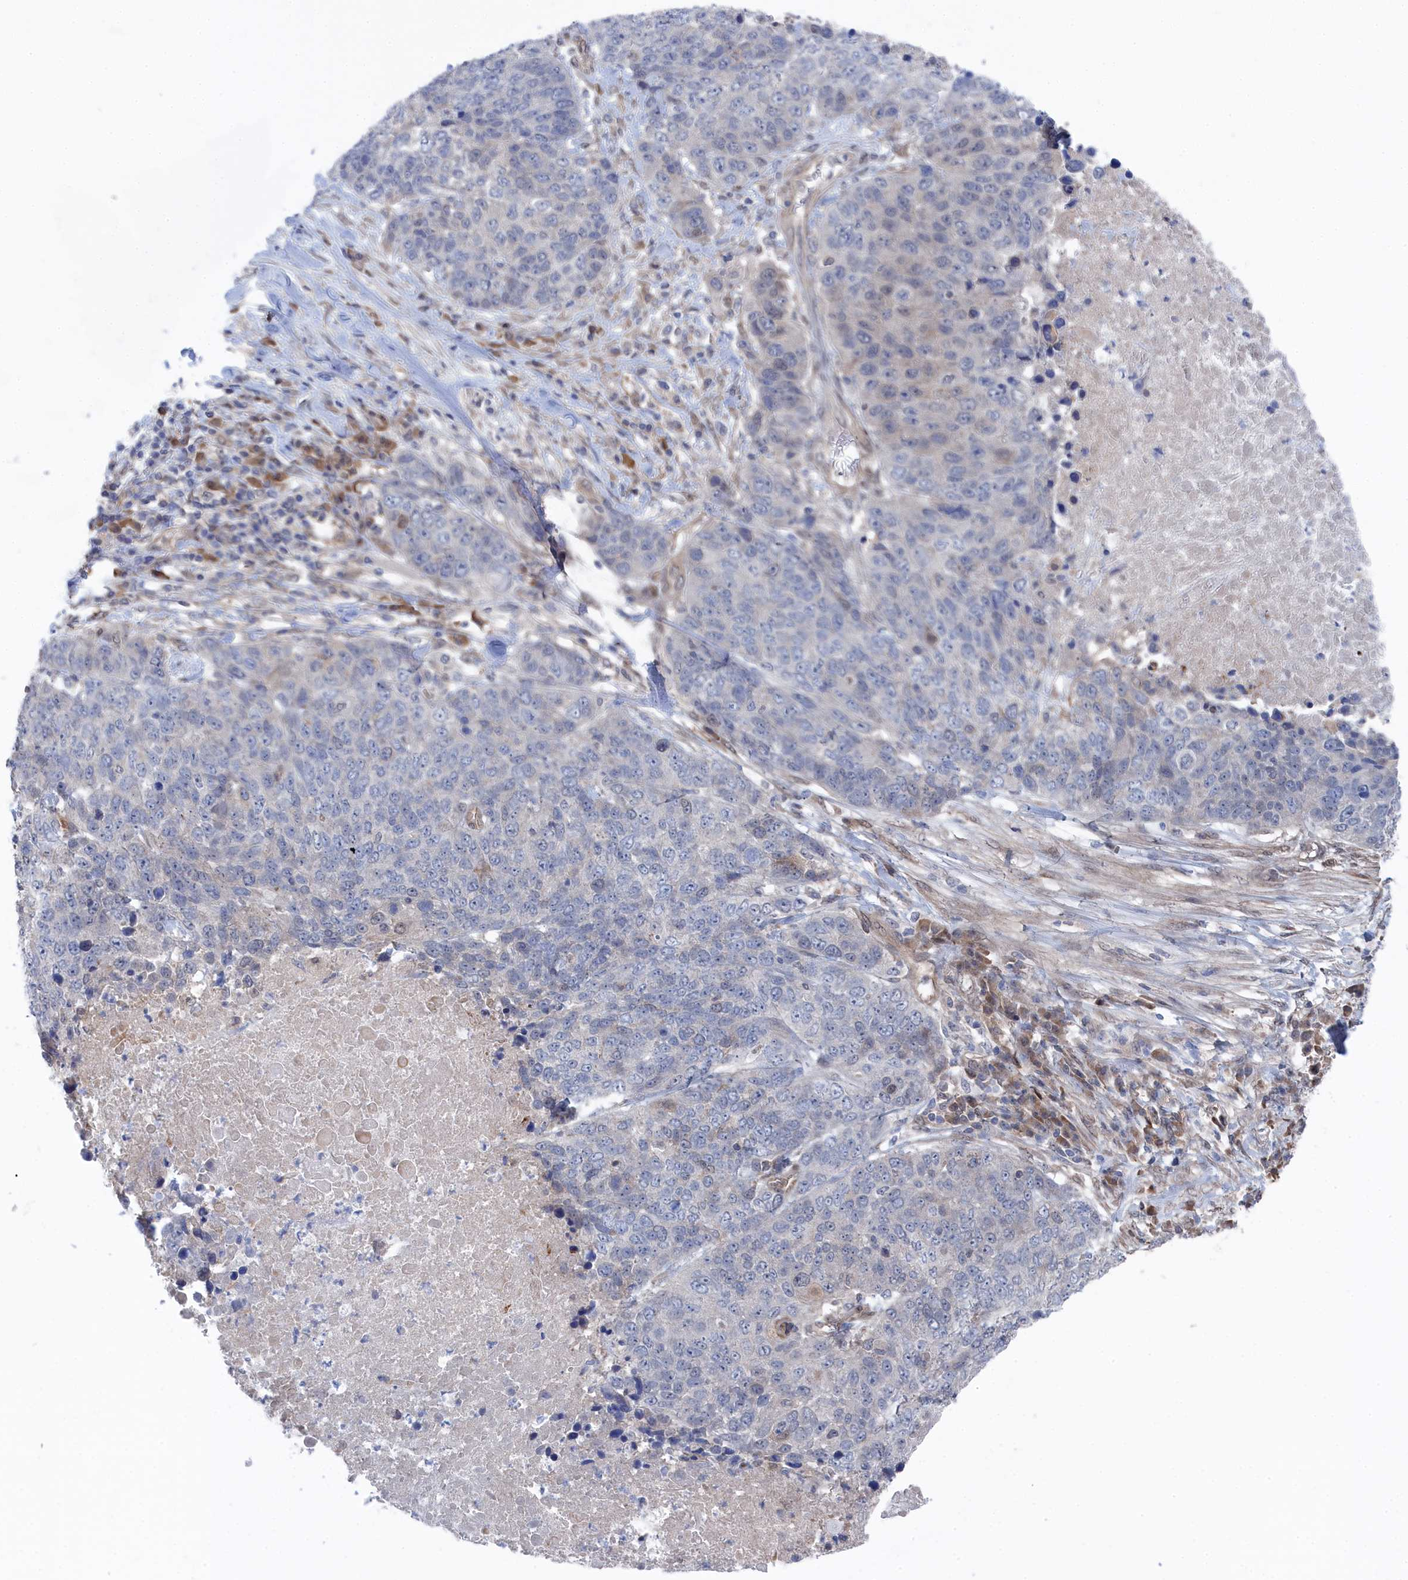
{"staining": {"intensity": "negative", "quantity": "none", "location": "none"}, "tissue": "lung cancer", "cell_type": "Tumor cells", "image_type": "cancer", "snomed": [{"axis": "morphology", "description": "Normal tissue, NOS"}, {"axis": "morphology", "description": "Squamous cell carcinoma, NOS"}, {"axis": "topography", "description": "Lymph node"}, {"axis": "topography", "description": "Lung"}], "caption": "Tumor cells show no significant positivity in lung cancer.", "gene": "IRGQ", "patient": {"sex": "male", "age": 66}}